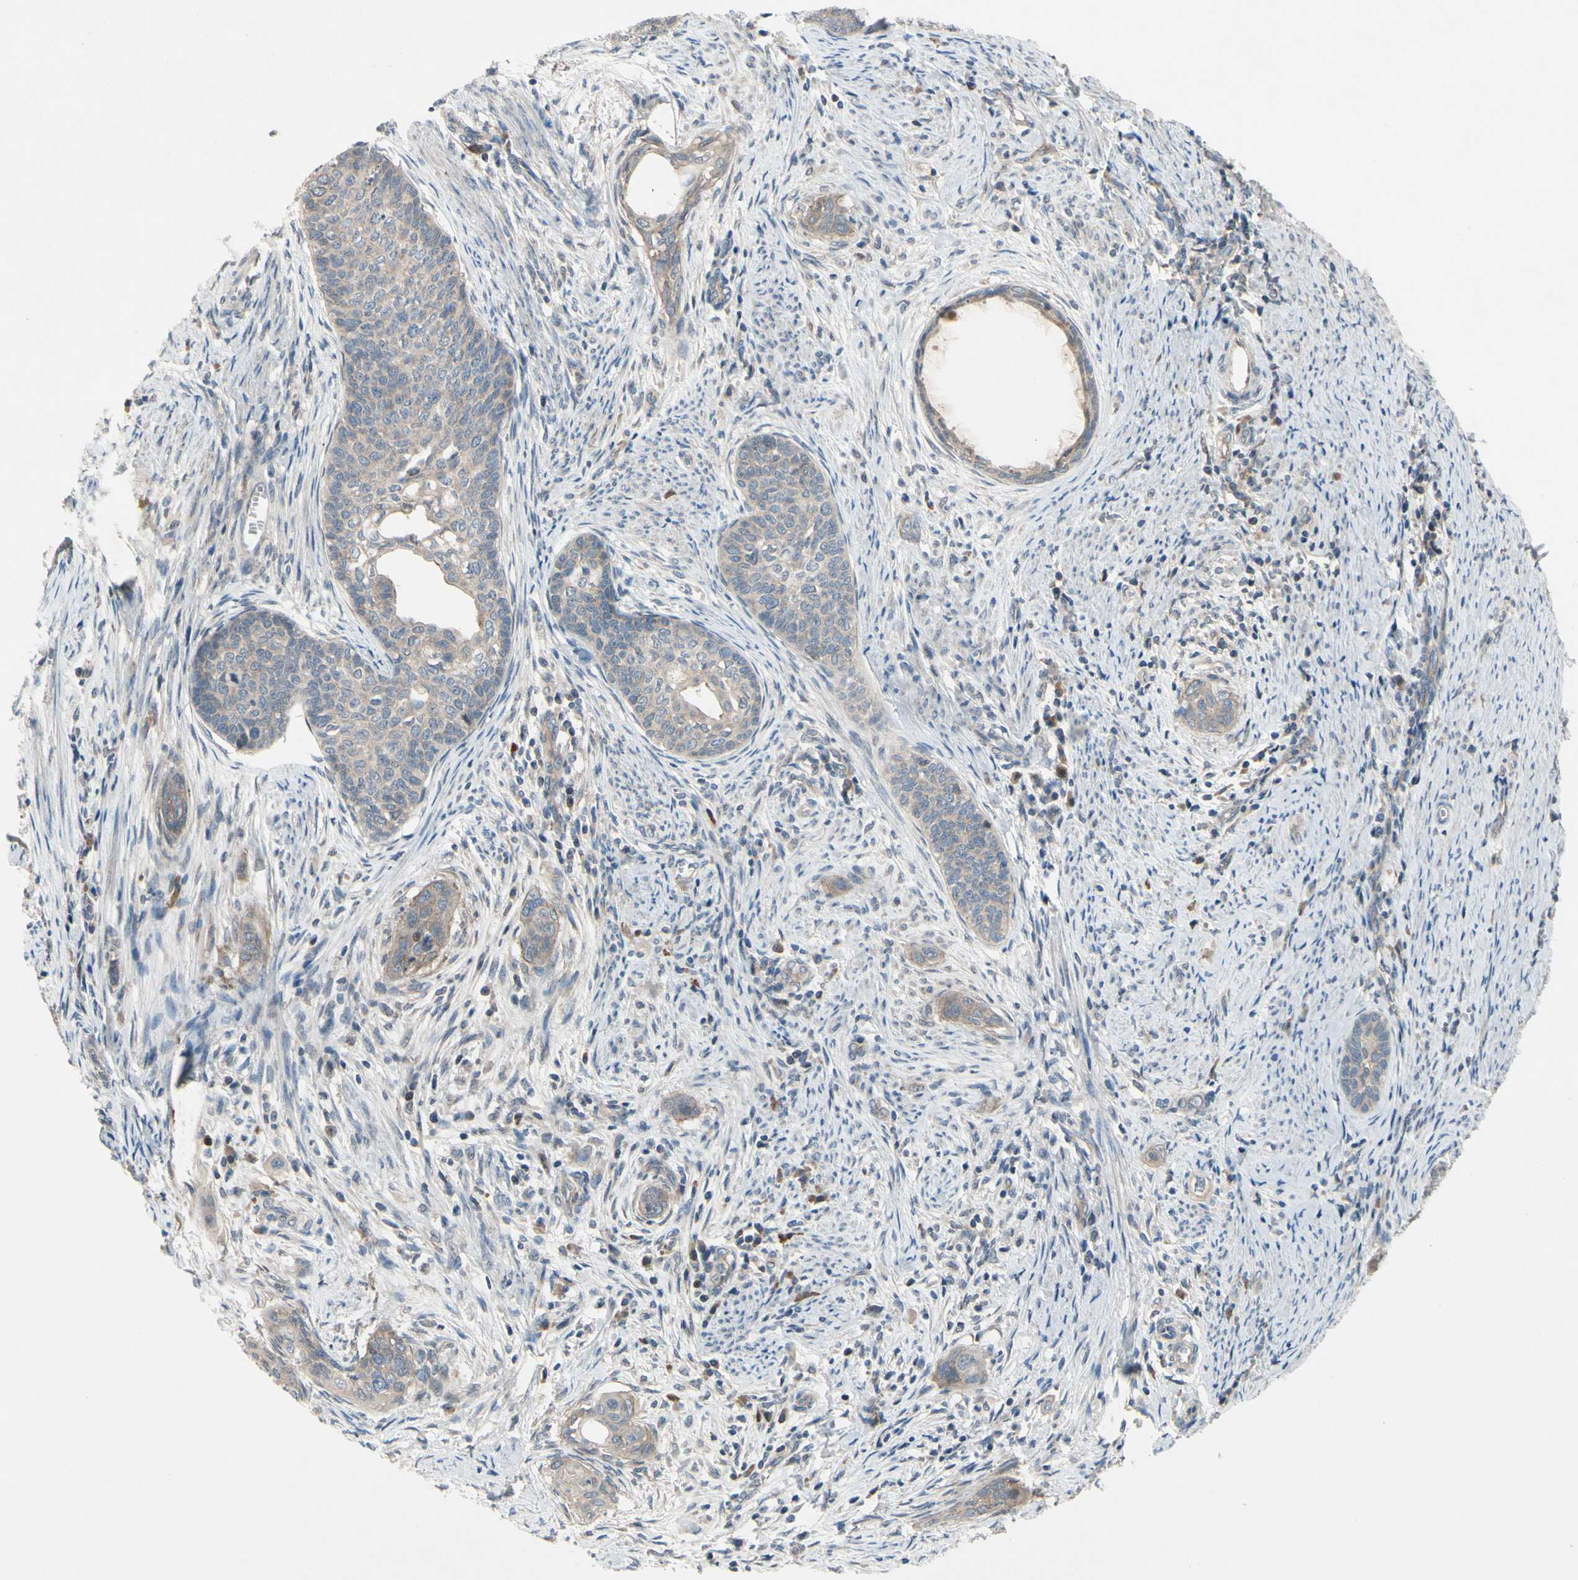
{"staining": {"intensity": "weak", "quantity": ">75%", "location": "cytoplasmic/membranous"}, "tissue": "cervical cancer", "cell_type": "Tumor cells", "image_type": "cancer", "snomed": [{"axis": "morphology", "description": "Squamous cell carcinoma, NOS"}, {"axis": "topography", "description": "Cervix"}], "caption": "Weak cytoplasmic/membranous protein staining is present in about >75% of tumor cells in squamous cell carcinoma (cervical). The staining is performed using DAB (3,3'-diaminobenzidine) brown chromogen to label protein expression. The nuclei are counter-stained blue using hematoxylin.", "gene": "ICAM5", "patient": {"sex": "female", "age": 33}}